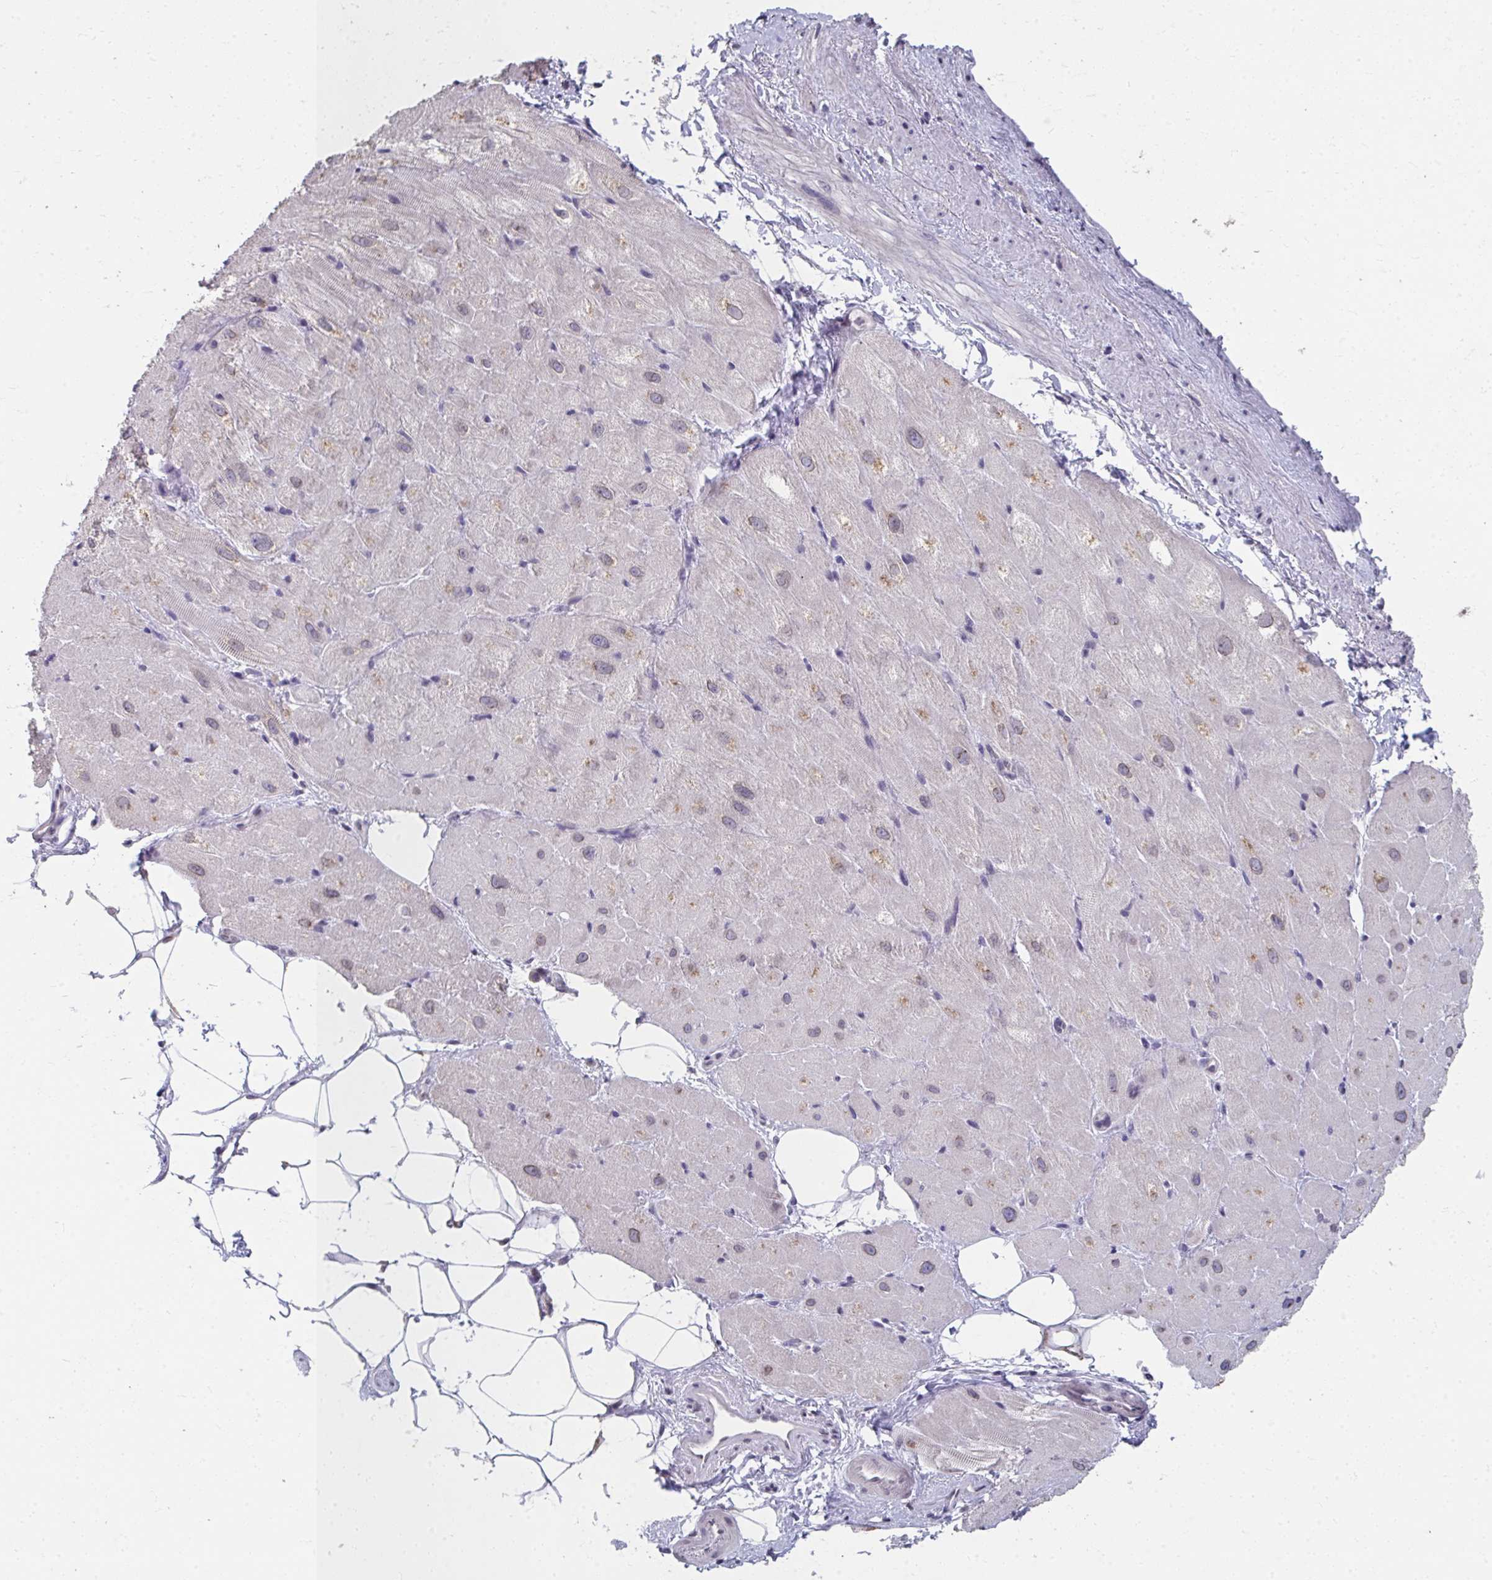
{"staining": {"intensity": "negative", "quantity": "none", "location": "none"}, "tissue": "heart muscle", "cell_type": "Cardiomyocytes", "image_type": "normal", "snomed": [{"axis": "morphology", "description": "Normal tissue, NOS"}, {"axis": "topography", "description": "Heart"}], "caption": "Immunohistochemistry (IHC) micrograph of benign heart muscle: human heart muscle stained with DAB shows no significant protein staining in cardiomyocytes.", "gene": "NUP133", "patient": {"sex": "male", "age": 62}}